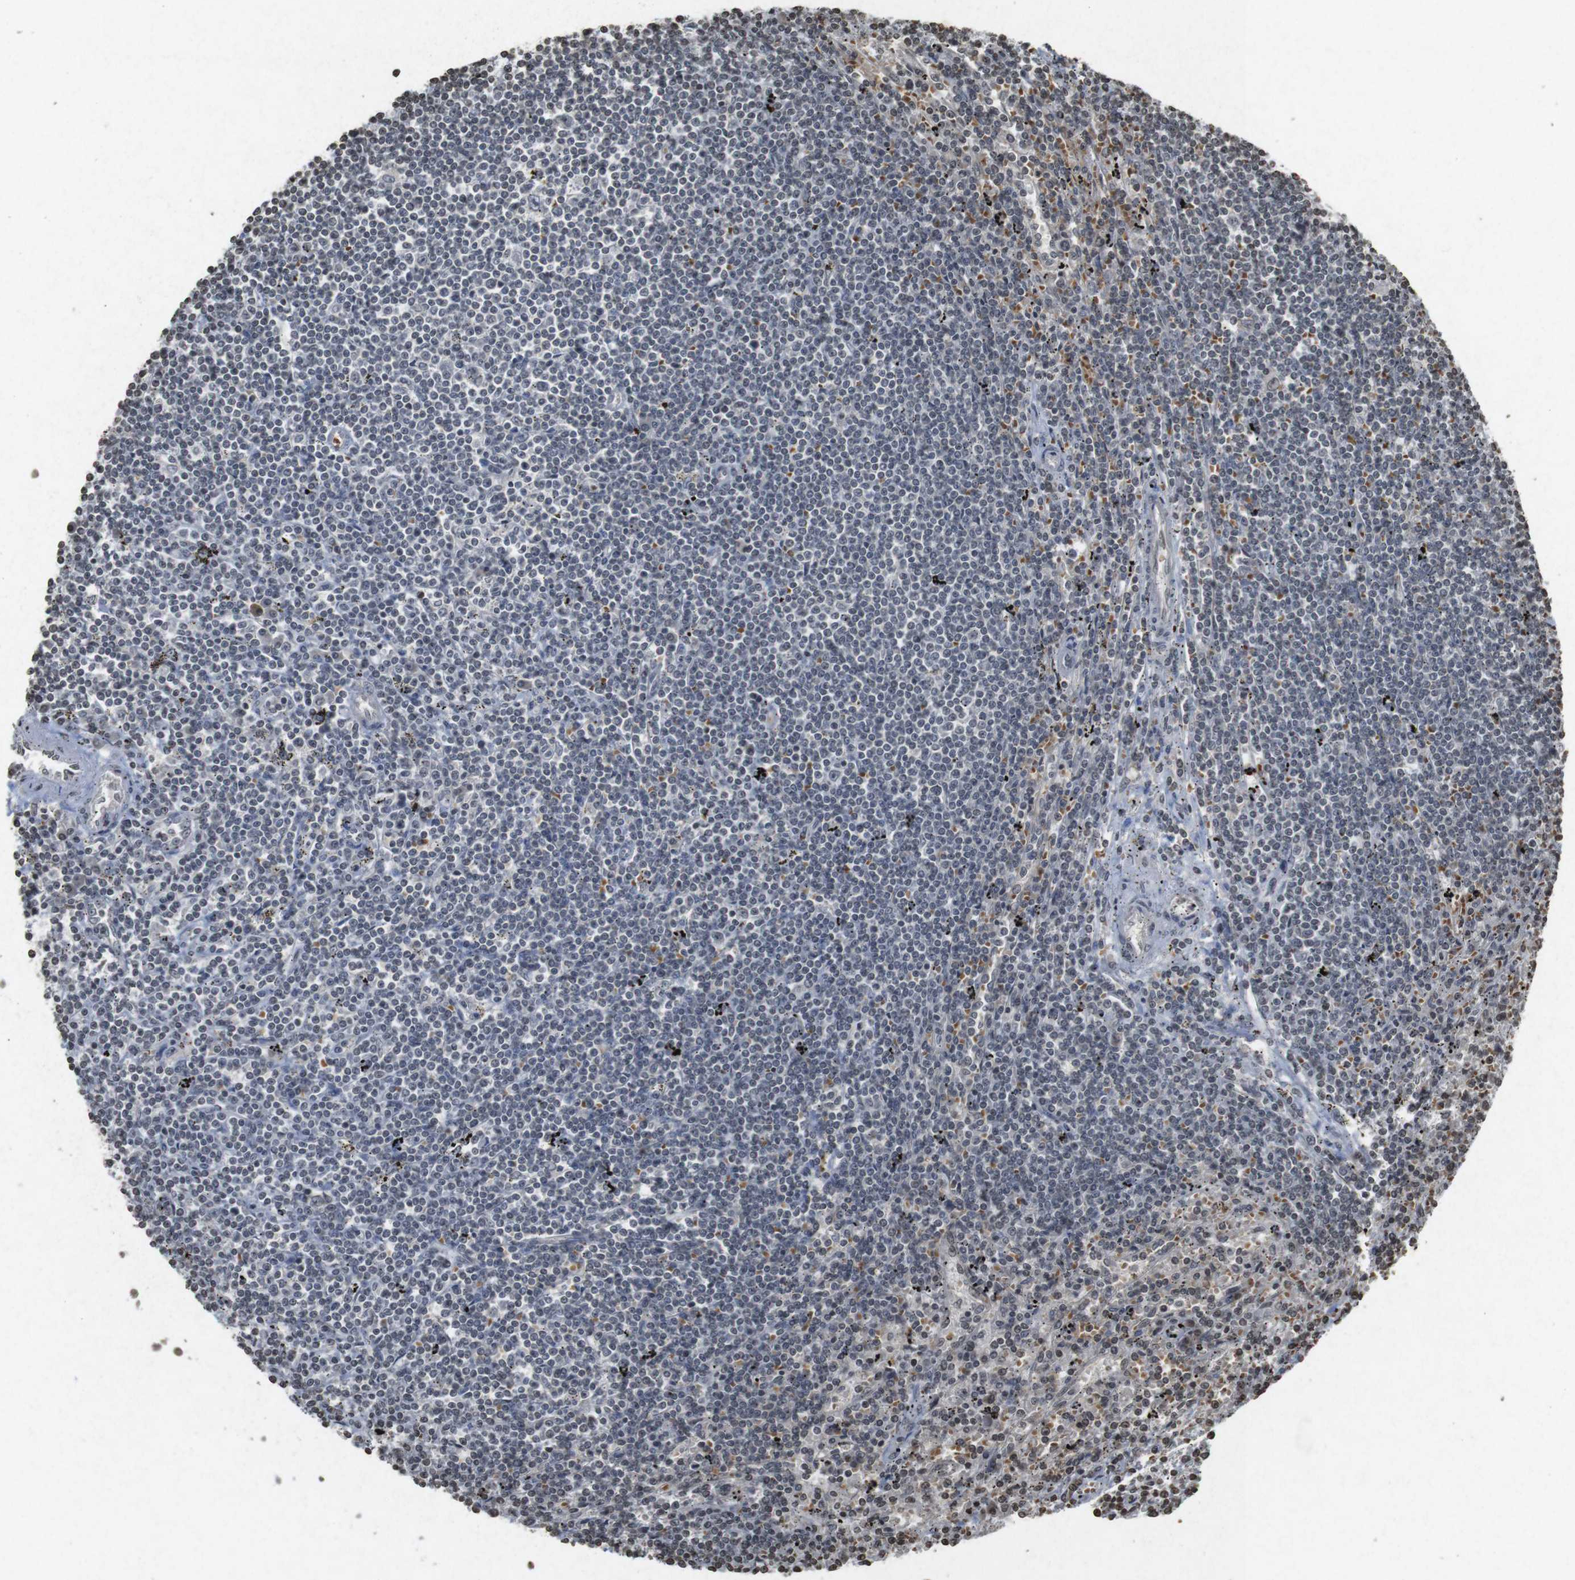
{"staining": {"intensity": "weak", "quantity": "25%-75%", "location": "nuclear"}, "tissue": "lymphoma", "cell_type": "Tumor cells", "image_type": "cancer", "snomed": [{"axis": "morphology", "description": "Malignant lymphoma, non-Hodgkin's type, Low grade"}, {"axis": "topography", "description": "Spleen"}], "caption": "Lymphoma stained with a brown dye demonstrates weak nuclear positive expression in approximately 25%-75% of tumor cells.", "gene": "FOXA3", "patient": {"sex": "male", "age": 76}}